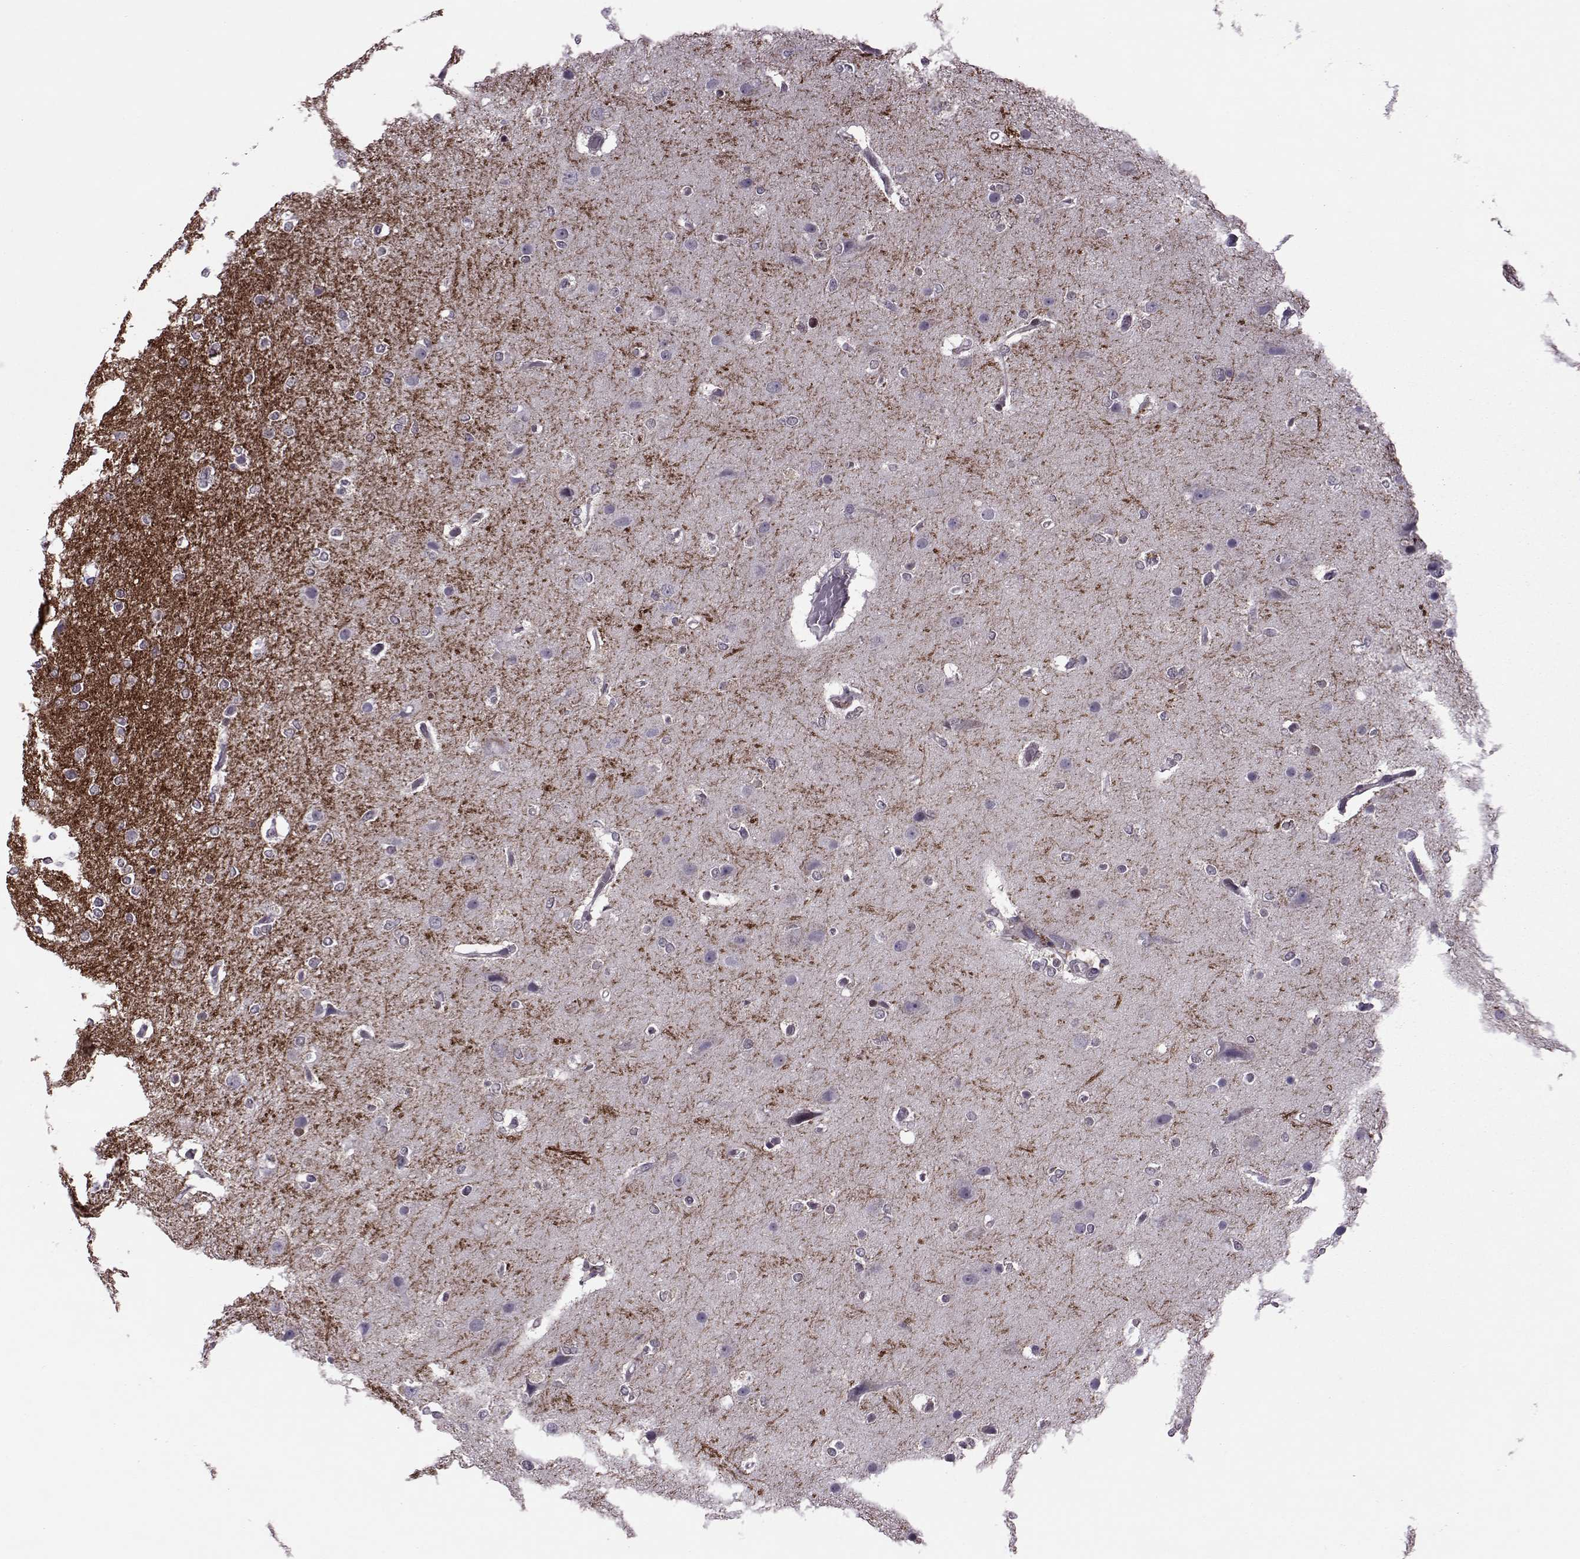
{"staining": {"intensity": "negative", "quantity": "none", "location": "none"}, "tissue": "glioma", "cell_type": "Tumor cells", "image_type": "cancer", "snomed": [{"axis": "morphology", "description": "Glioma, malignant, High grade"}, {"axis": "topography", "description": "Brain"}], "caption": "The image reveals no staining of tumor cells in glioma.", "gene": "CDK4", "patient": {"sex": "female", "age": 61}}